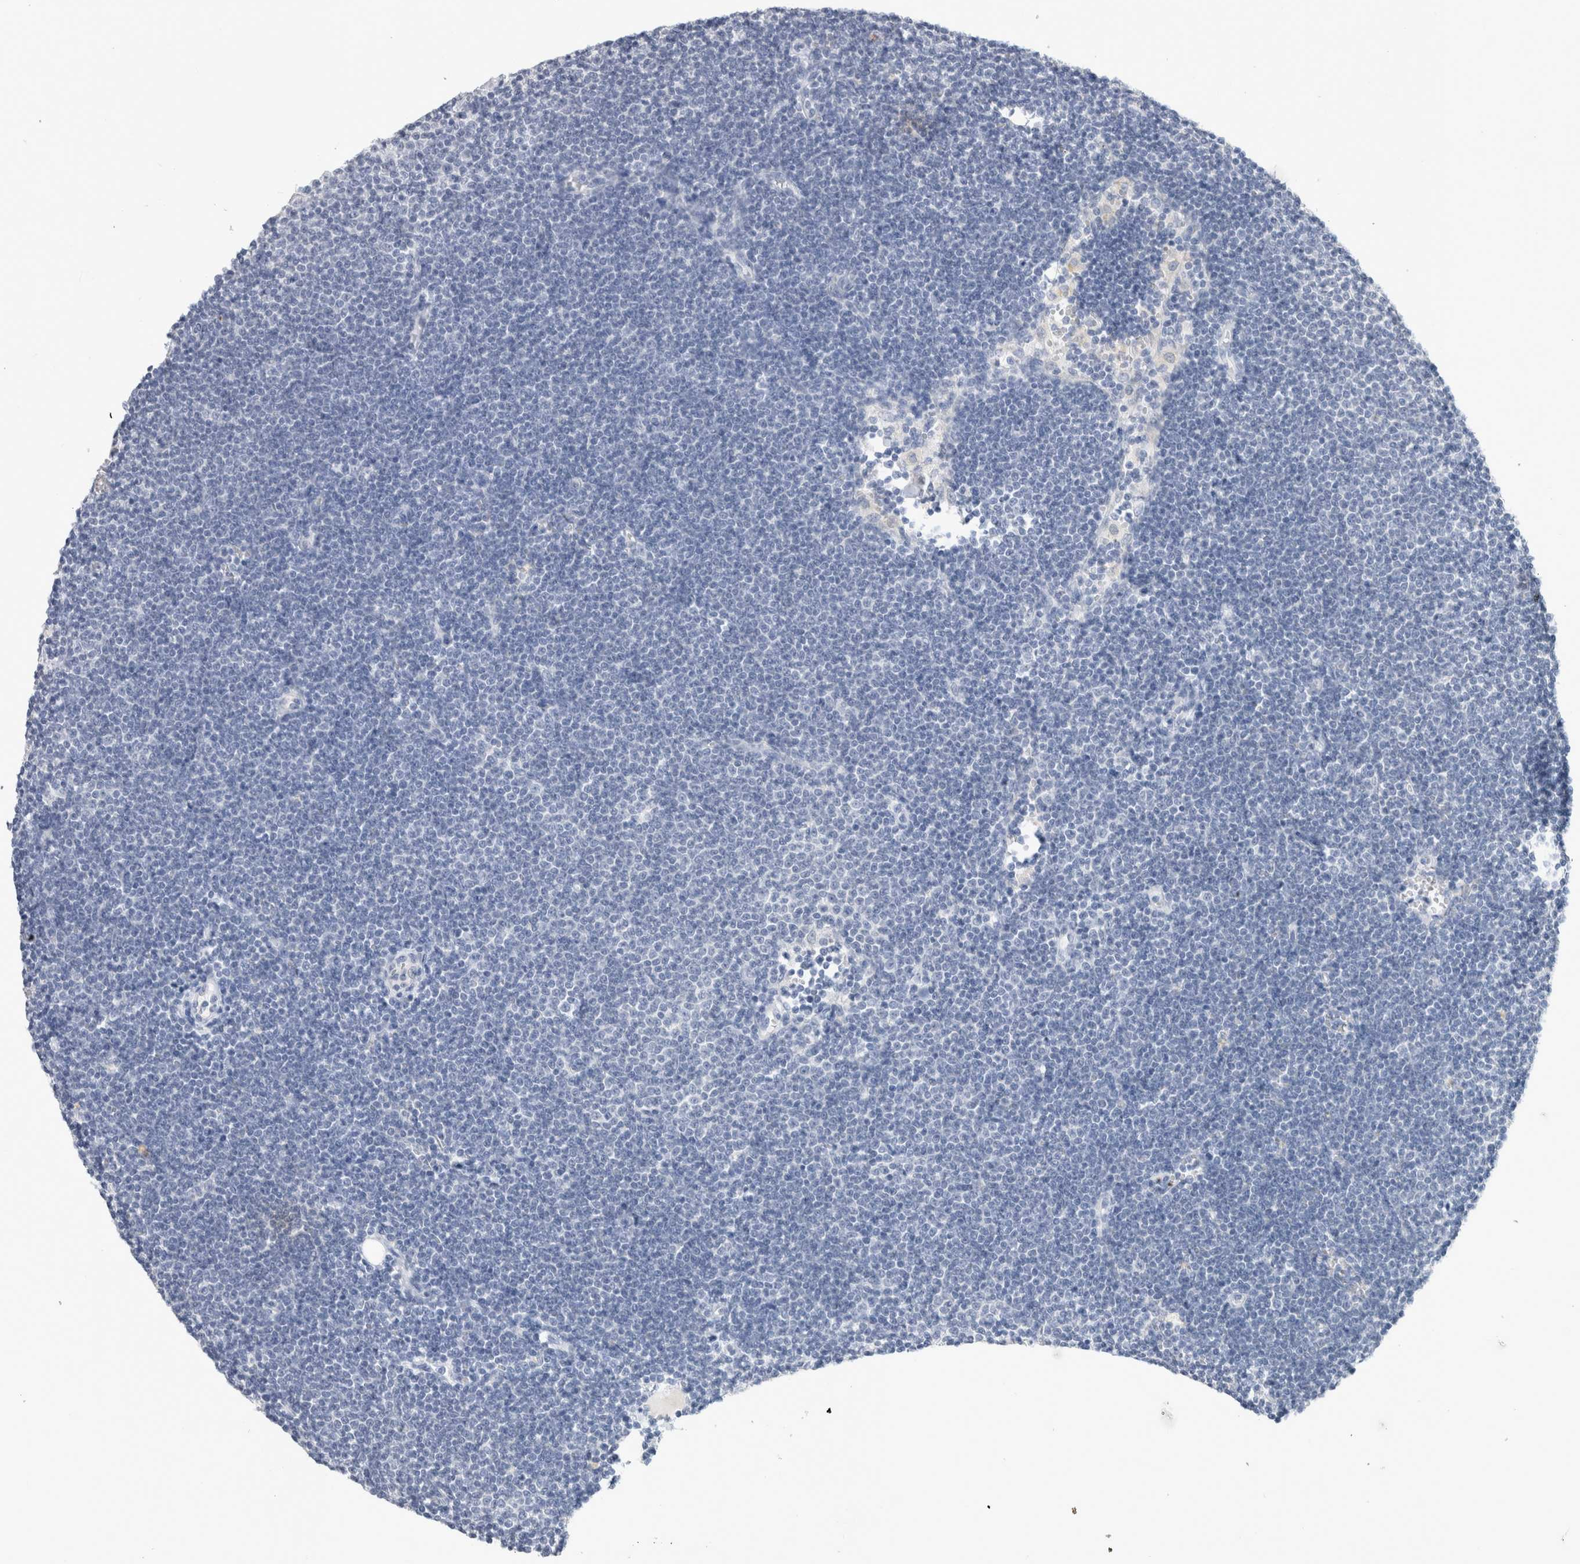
{"staining": {"intensity": "negative", "quantity": "none", "location": "none"}, "tissue": "lymphoma", "cell_type": "Tumor cells", "image_type": "cancer", "snomed": [{"axis": "morphology", "description": "Malignant lymphoma, non-Hodgkin's type, Low grade"}, {"axis": "topography", "description": "Lymph node"}], "caption": "A histopathology image of human low-grade malignant lymphoma, non-Hodgkin's type is negative for staining in tumor cells.", "gene": "BCAN", "patient": {"sex": "female", "age": 53}}